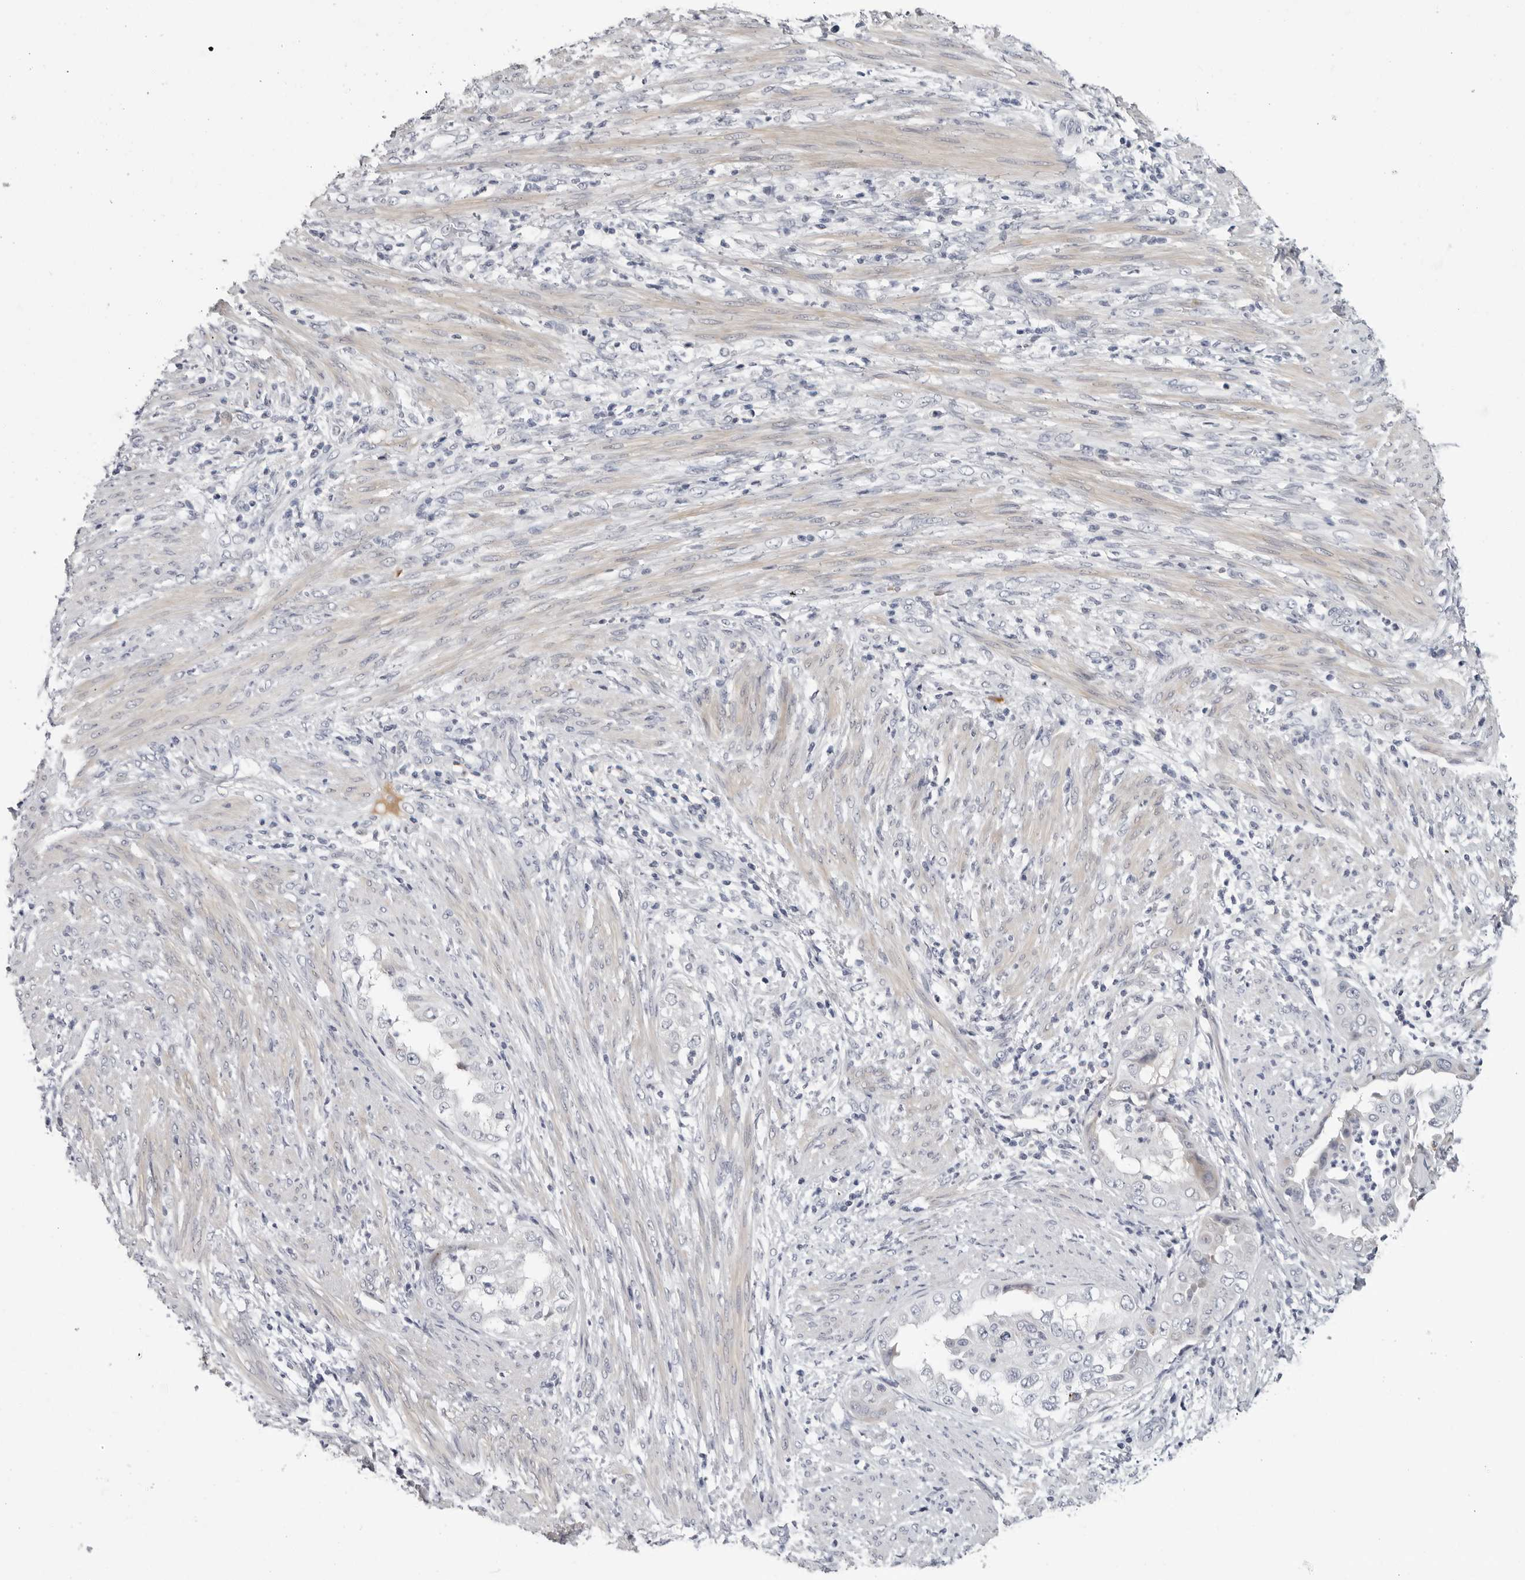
{"staining": {"intensity": "negative", "quantity": "none", "location": "none"}, "tissue": "endometrial cancer", "cell_type": "Tumor cells", "image_type": "cancer", "snomed": [{"axis": "morphology", "description": "Adenocarcinoma, NOS"}, {"axis": "topography", "description": "Endometrium"}], "caption": "DAB immunohistochemical staining of endometrial cancer demonstrates no significant expression in tumor cells.", "gene": "ZNF502", "patient": {"sex": "female", "age": 85}}